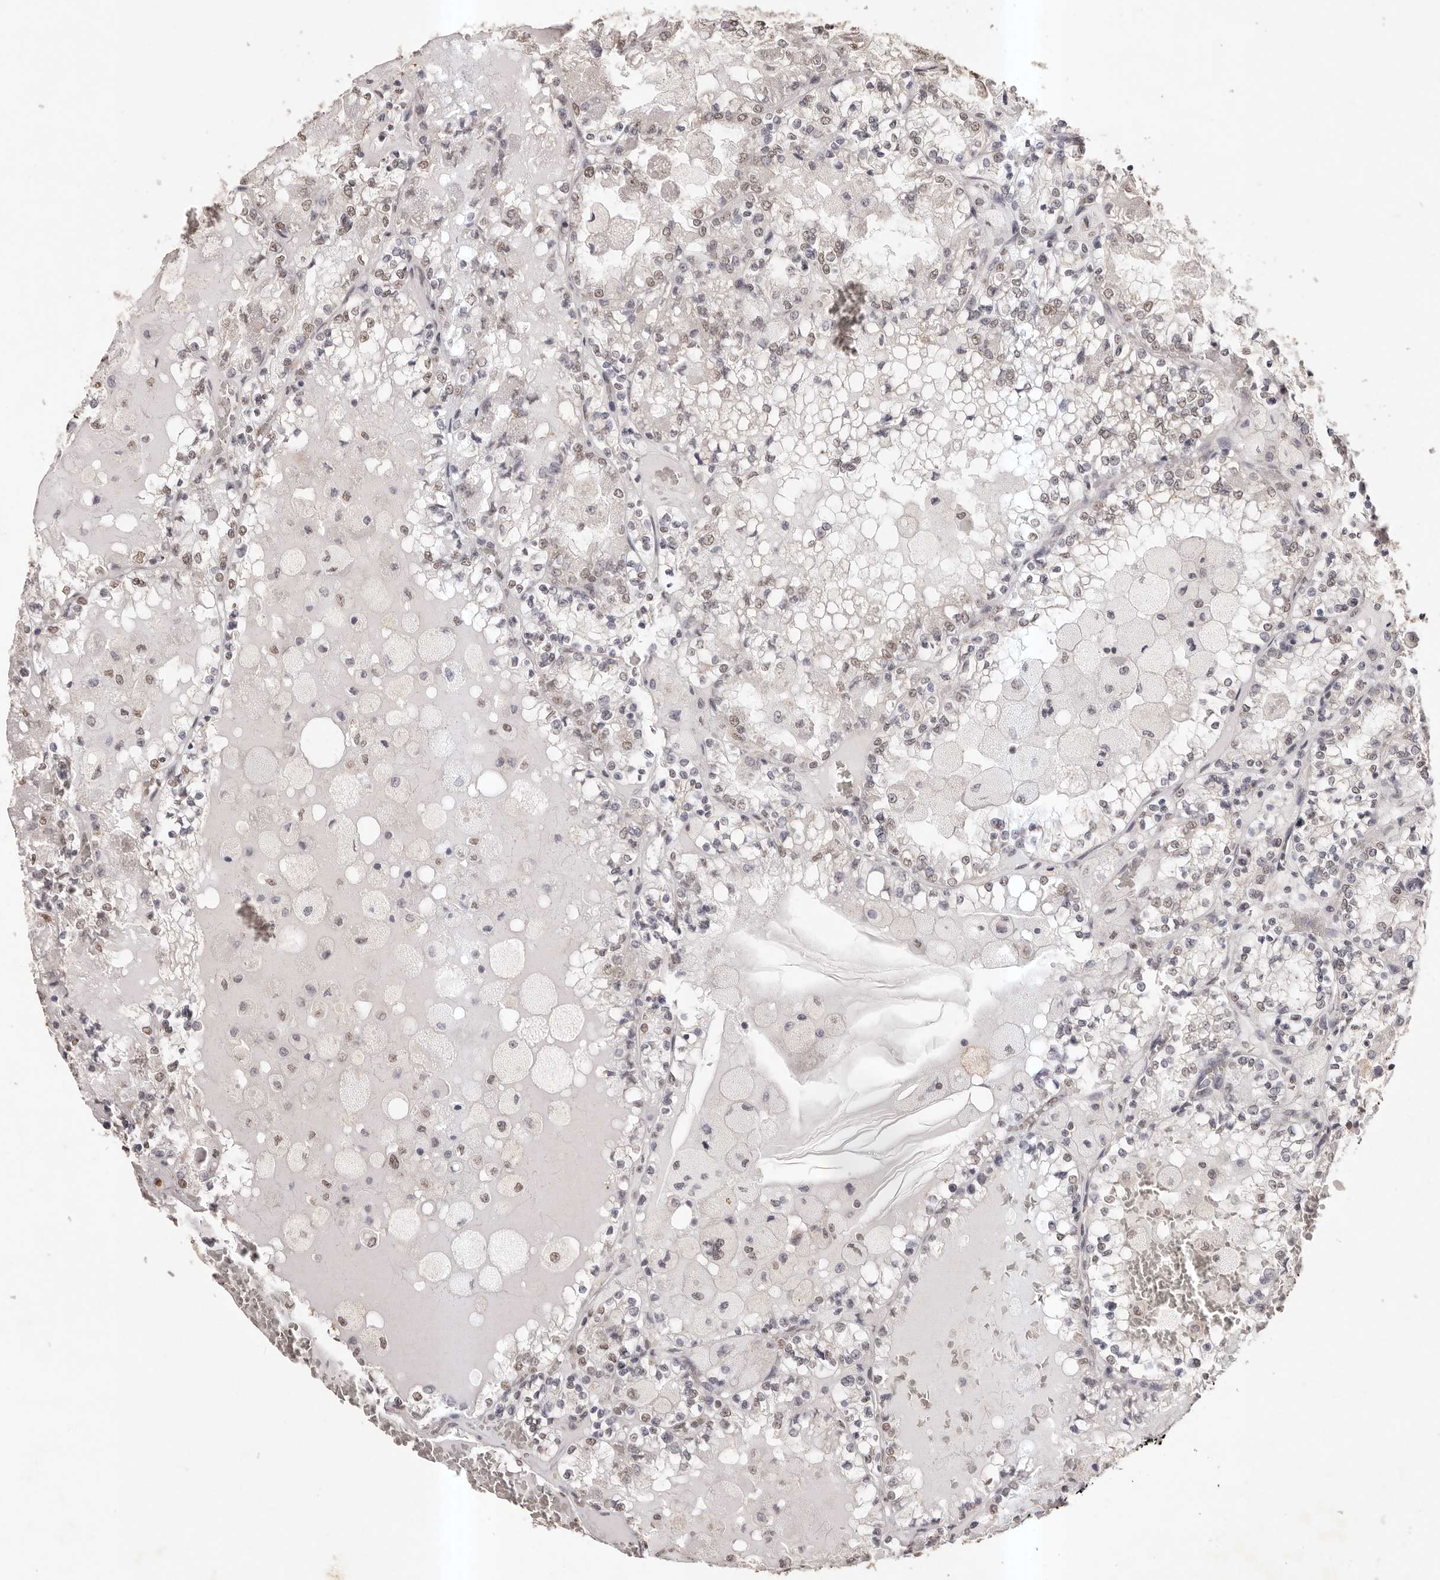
{"staining": {"intensity": "moderate", "quantity": "25%-75%", "location": "nuclear"}, "tissue": "renal cancer", "cell_type": "Tumor cells", "image_type": "cancer", "snomed": [{"axis": "morphology", "description": "Adenocarcinoma, NOS"}, {"axis": "topography", "description": "Kidney"}], "caption": "Immunohistochemical staining of human renal adenocarcinoma reveals medium levels of moderate nuclear protein expression in approximately 25%-75% of tumor cells. The protein of interest is stained brown, and the nuclei are stained in blue (DAB IHC with brightfield microscopy, high magnification).", "gene": "RPS6KA5", "patient": {"sex": "female", "age": 56}}